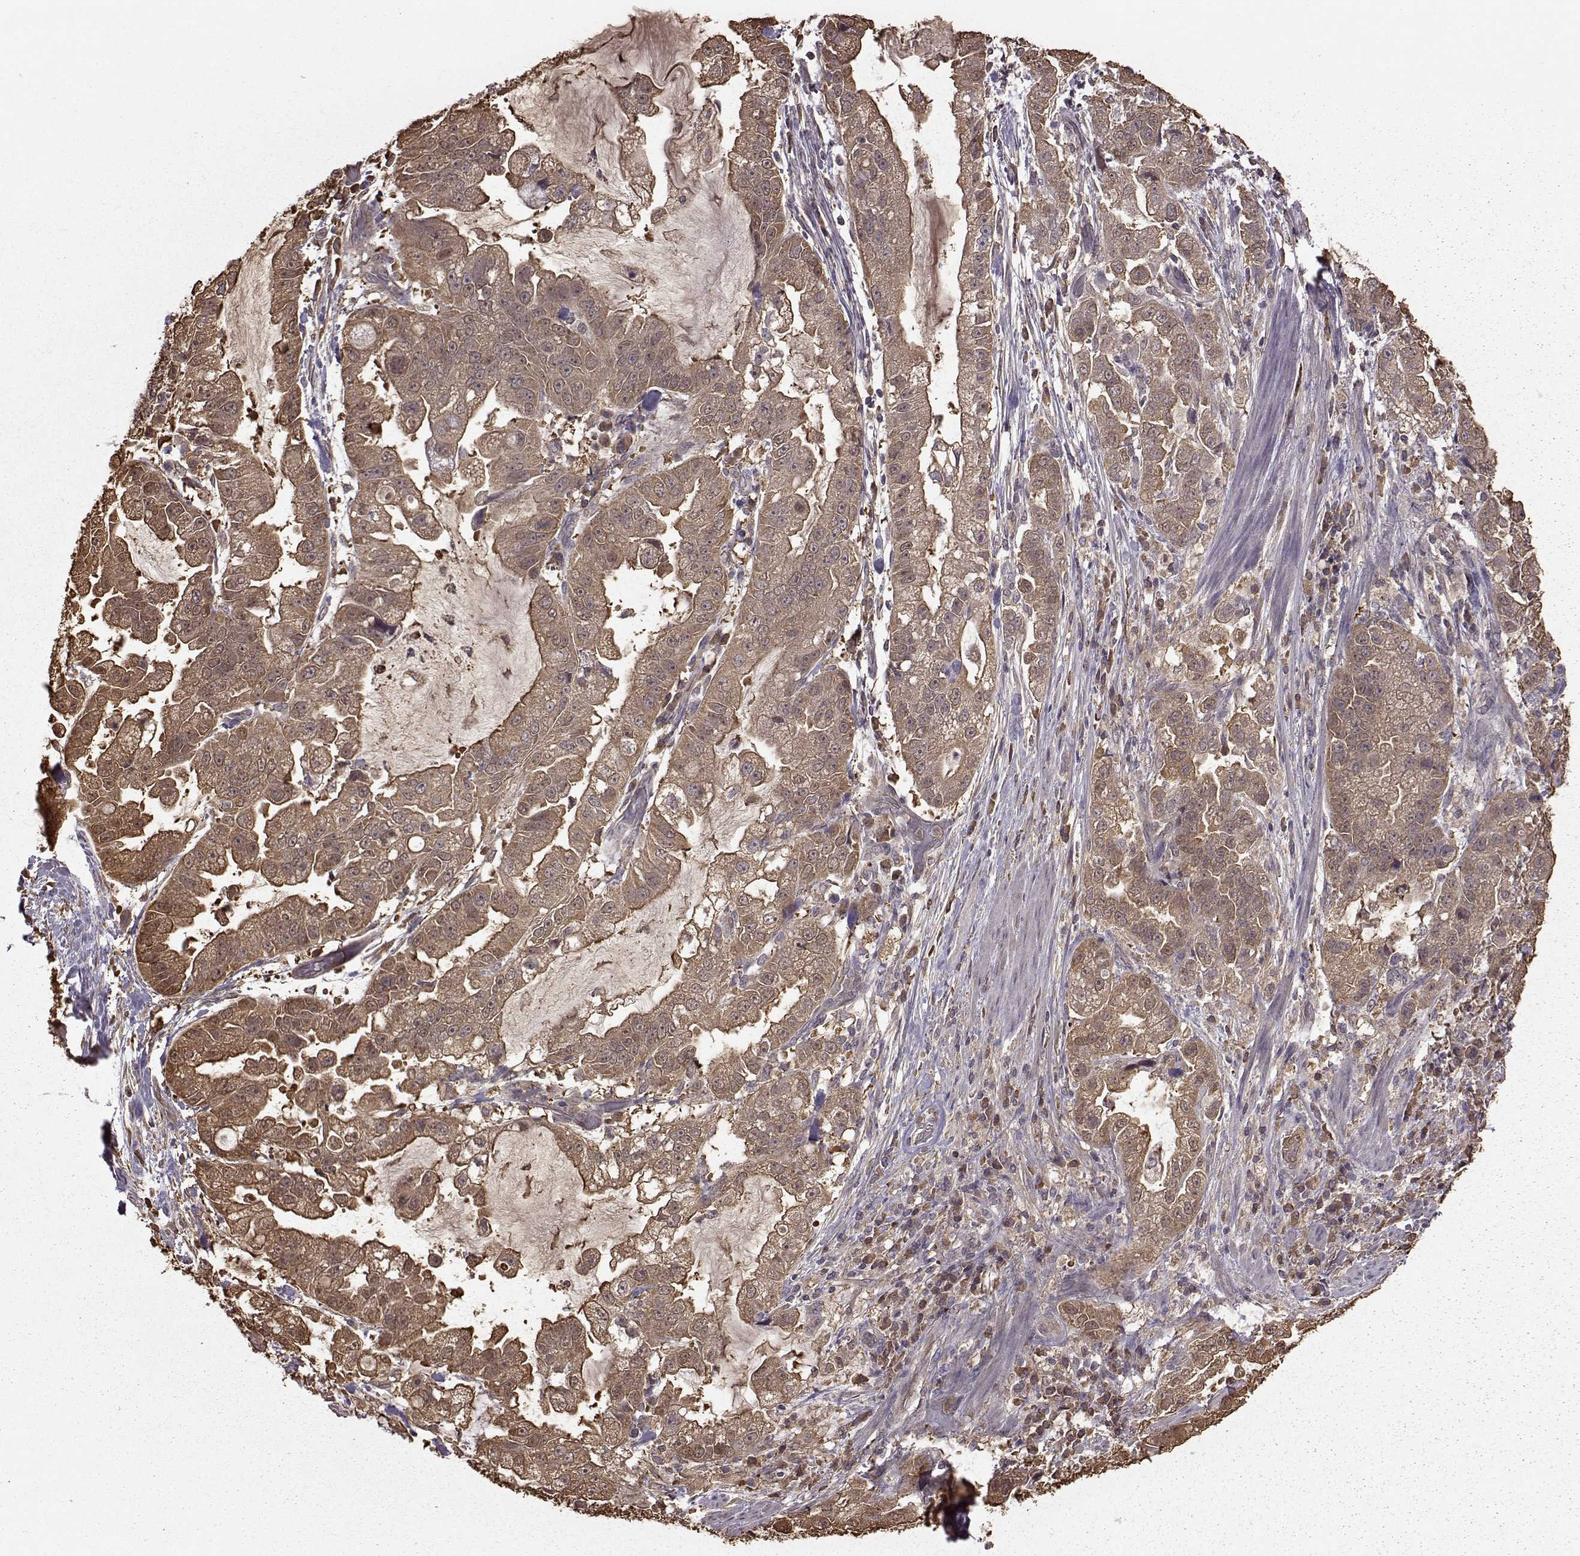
{"staining": {"intensity": "moderate", "quantity": ">75%", "location": "cytoplasmic/membranous"}, "tissue": "stomach cancer", "cell_type": "Tumor cells", "image_type": "cancer", "snomed": [{"axis": "morphology", "description": "Adenocarcinoma, NOS"}, {"axis": "topography", "description": "Stomach"}], "caption": "Adenocarcinoma (stomach) was stained to show a protein in brown. There is medium levels of moderate cytoplasmic/membranous expression in approximately >75% of tumor cells.", "gene": "NME1-NME2", "patient": {"sex": "male", "age": 59}}